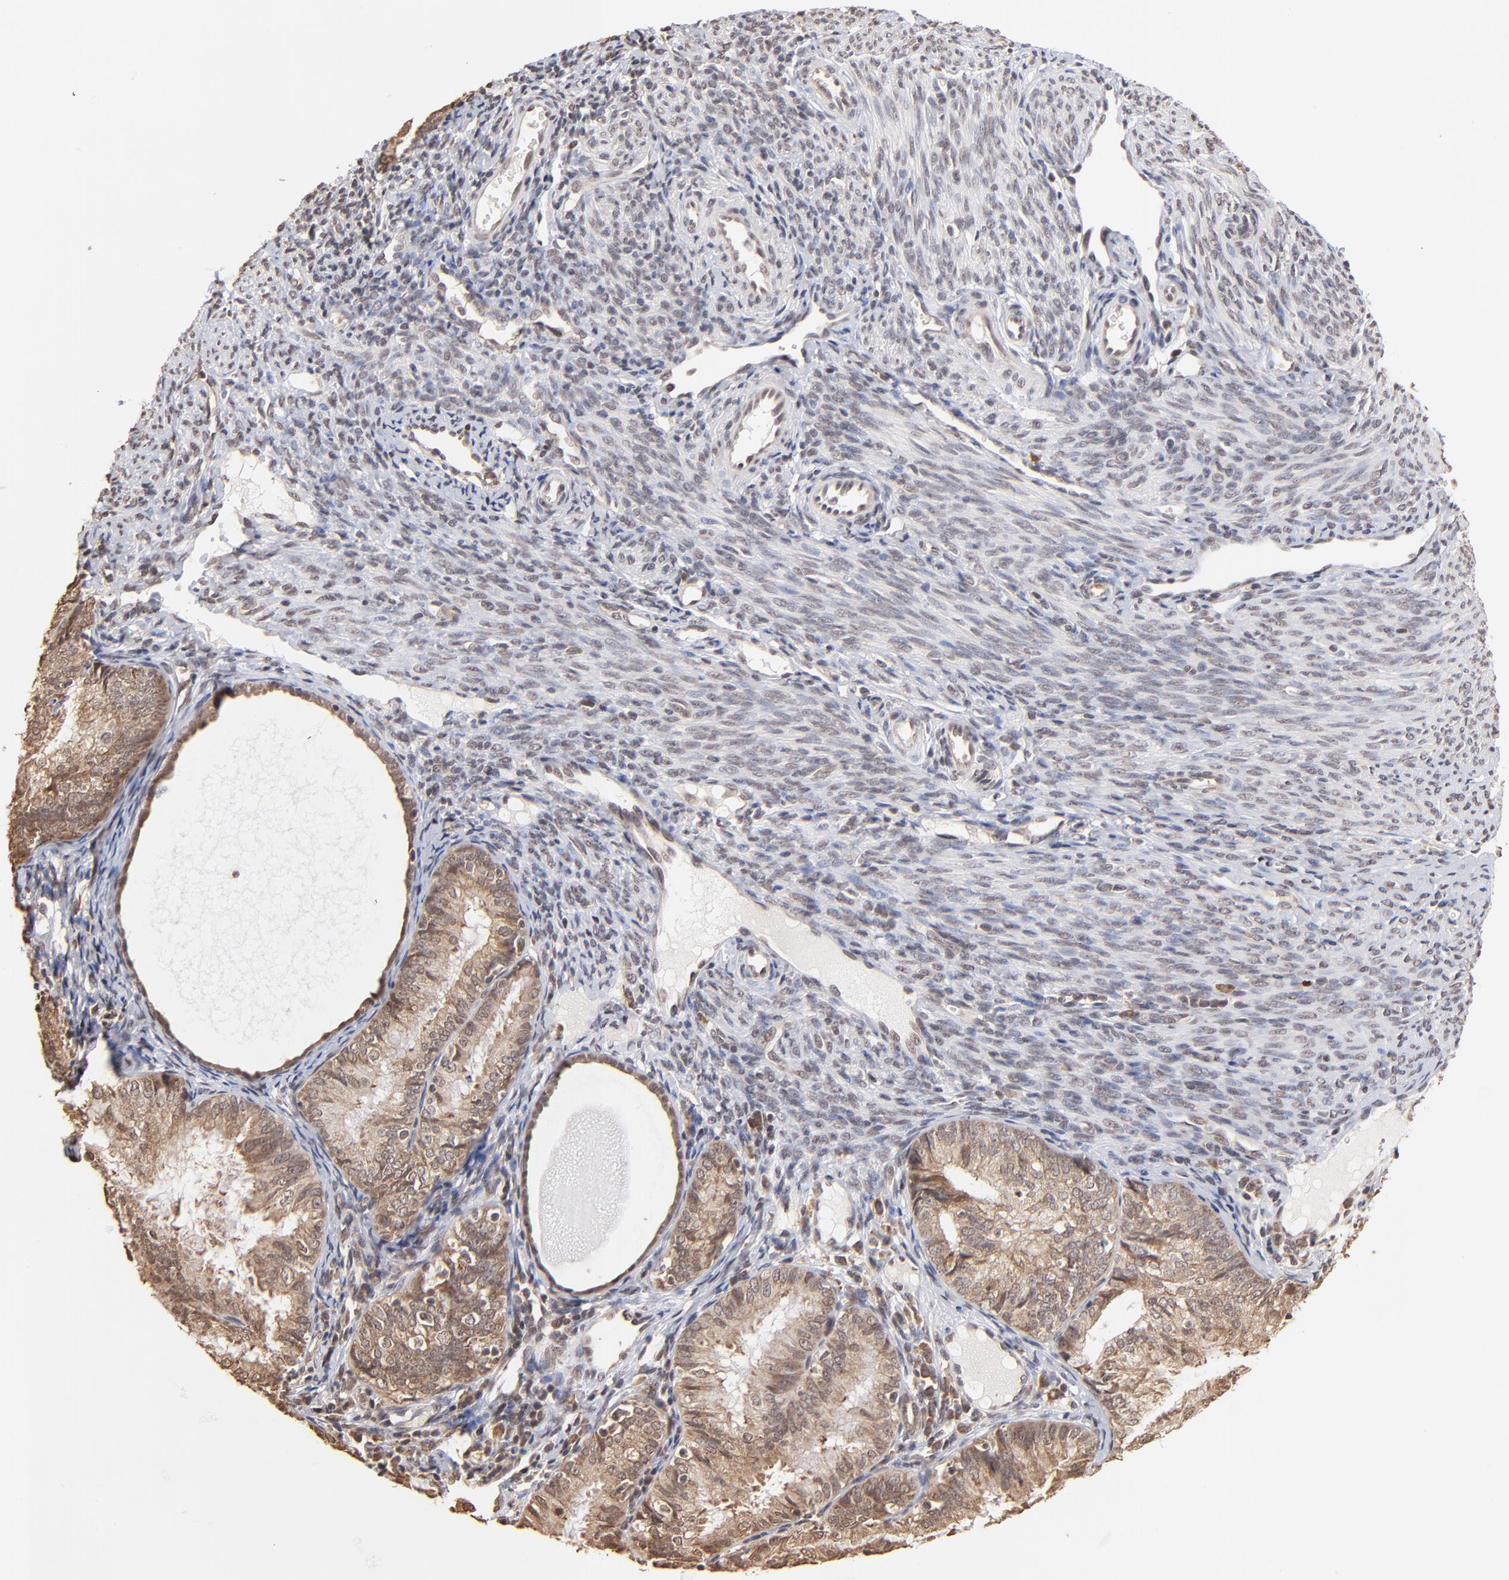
{"staining": {"intensity": "weak", "quantity": ">75%", "location": "cytoplasmic/membranous"}, "tissue": "endometrial cancer", "cell_type": "Tumor cells", "image_type": "cancer", "snomed": [{"axis": "morphology", "description": "Adenocarcinoma, NOS"}, {"axis": "topography", "description": "Endometrium"}], "caption": "The histopathology image shows immunohistochemical staining of endometrial adenocarcinoma. There is weak cytoplasmic/membranous staining is present in about >75% of tumor cells.", "gene": "BRPF1", "patient": {"sex": "female", "age": 66}}